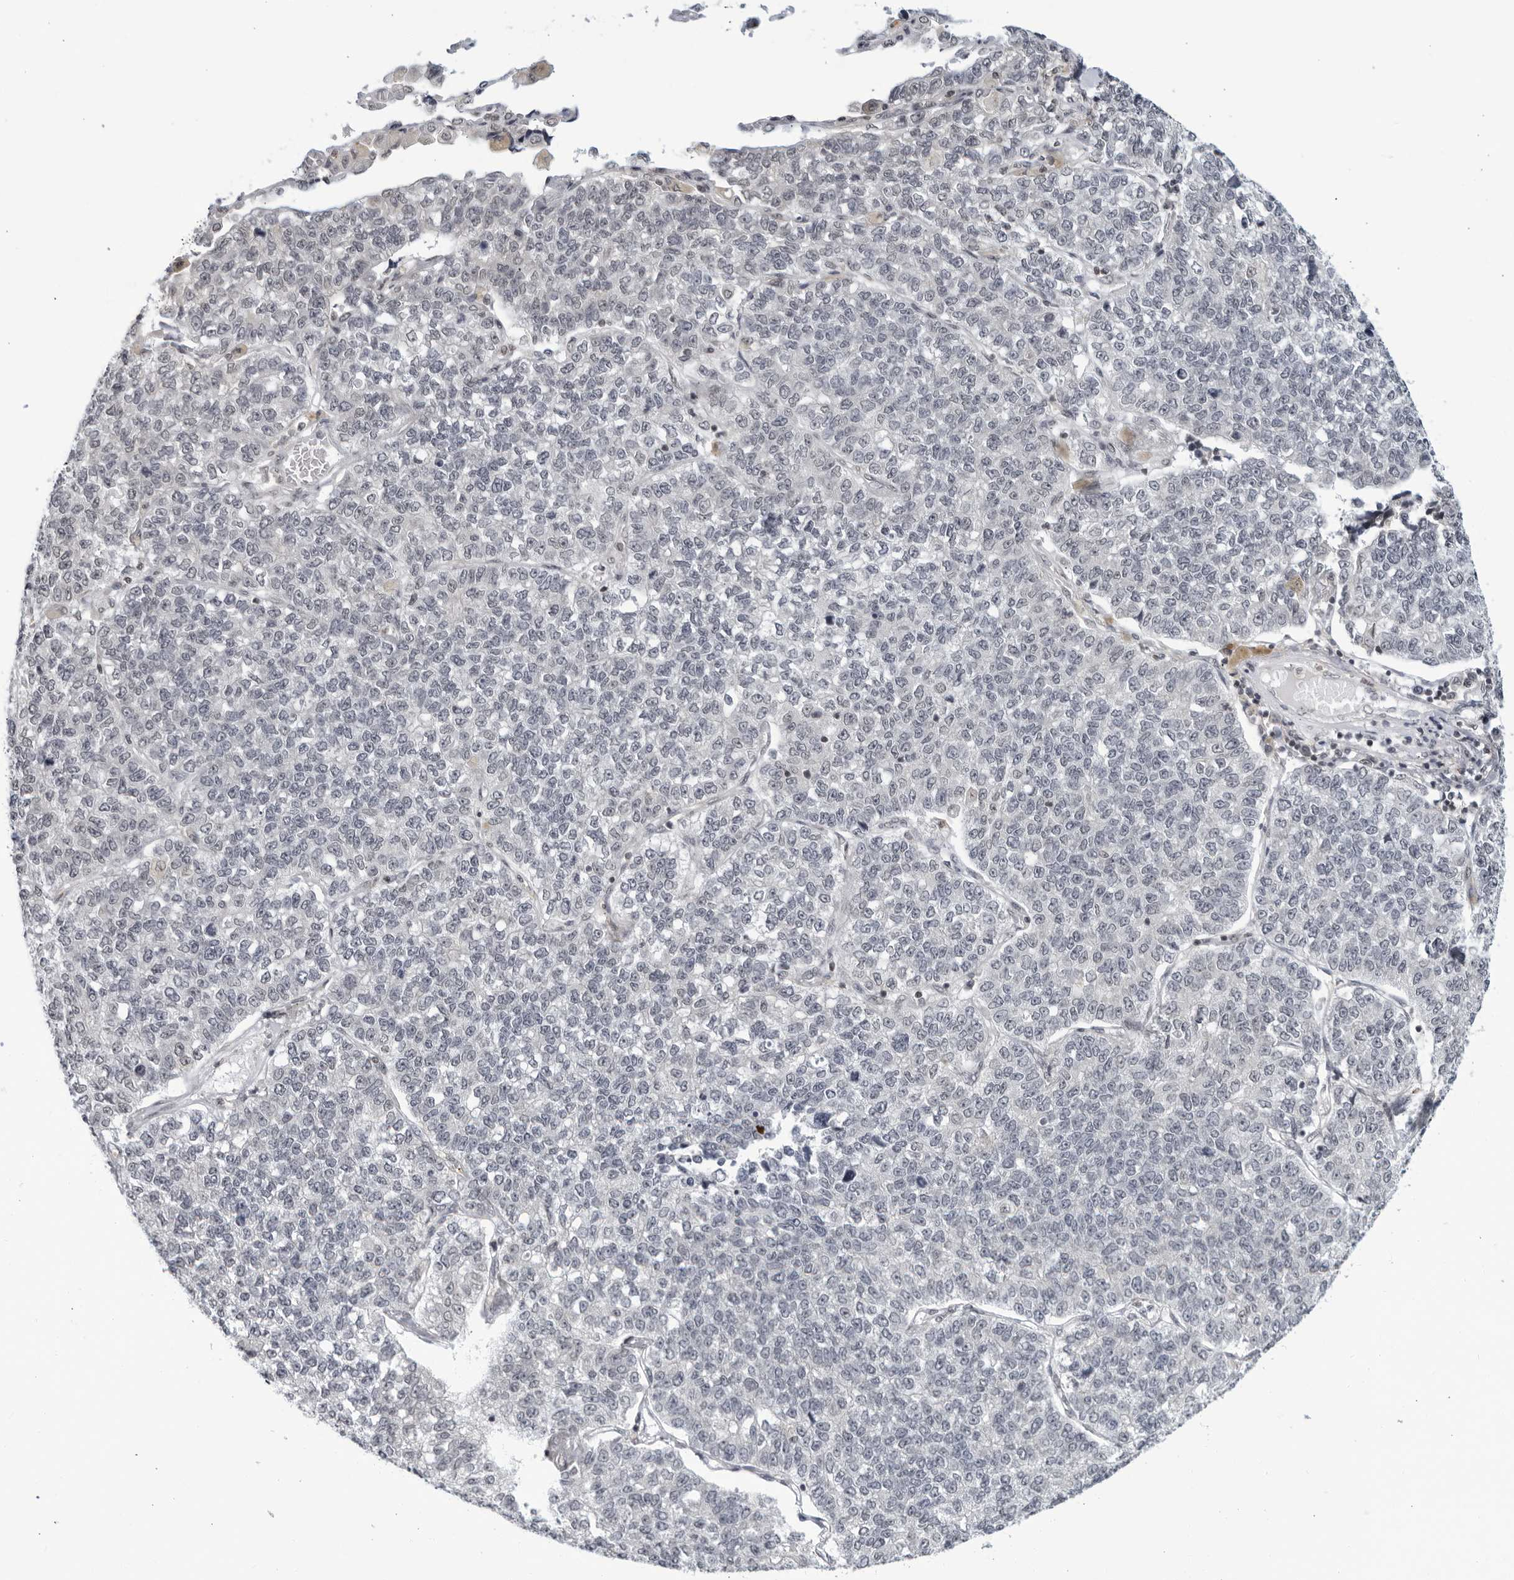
{"staining": {"intensity": "negative", "quantity": "none", "location": "none"}, "tissue": "lung cancer", "cell_type": "Tumor cells", "image_type": "cancer", "snomed": [{"axis": "morphology", "description": "Adenocarcinoma, NOS"}, {"axis": "topography", "description": "Lung"}], "caption": "Tumor cells show no significant protein expression in lung cancer.", "gene": "CC2D1B", "patient": {"sex": "male", "age": 49}}